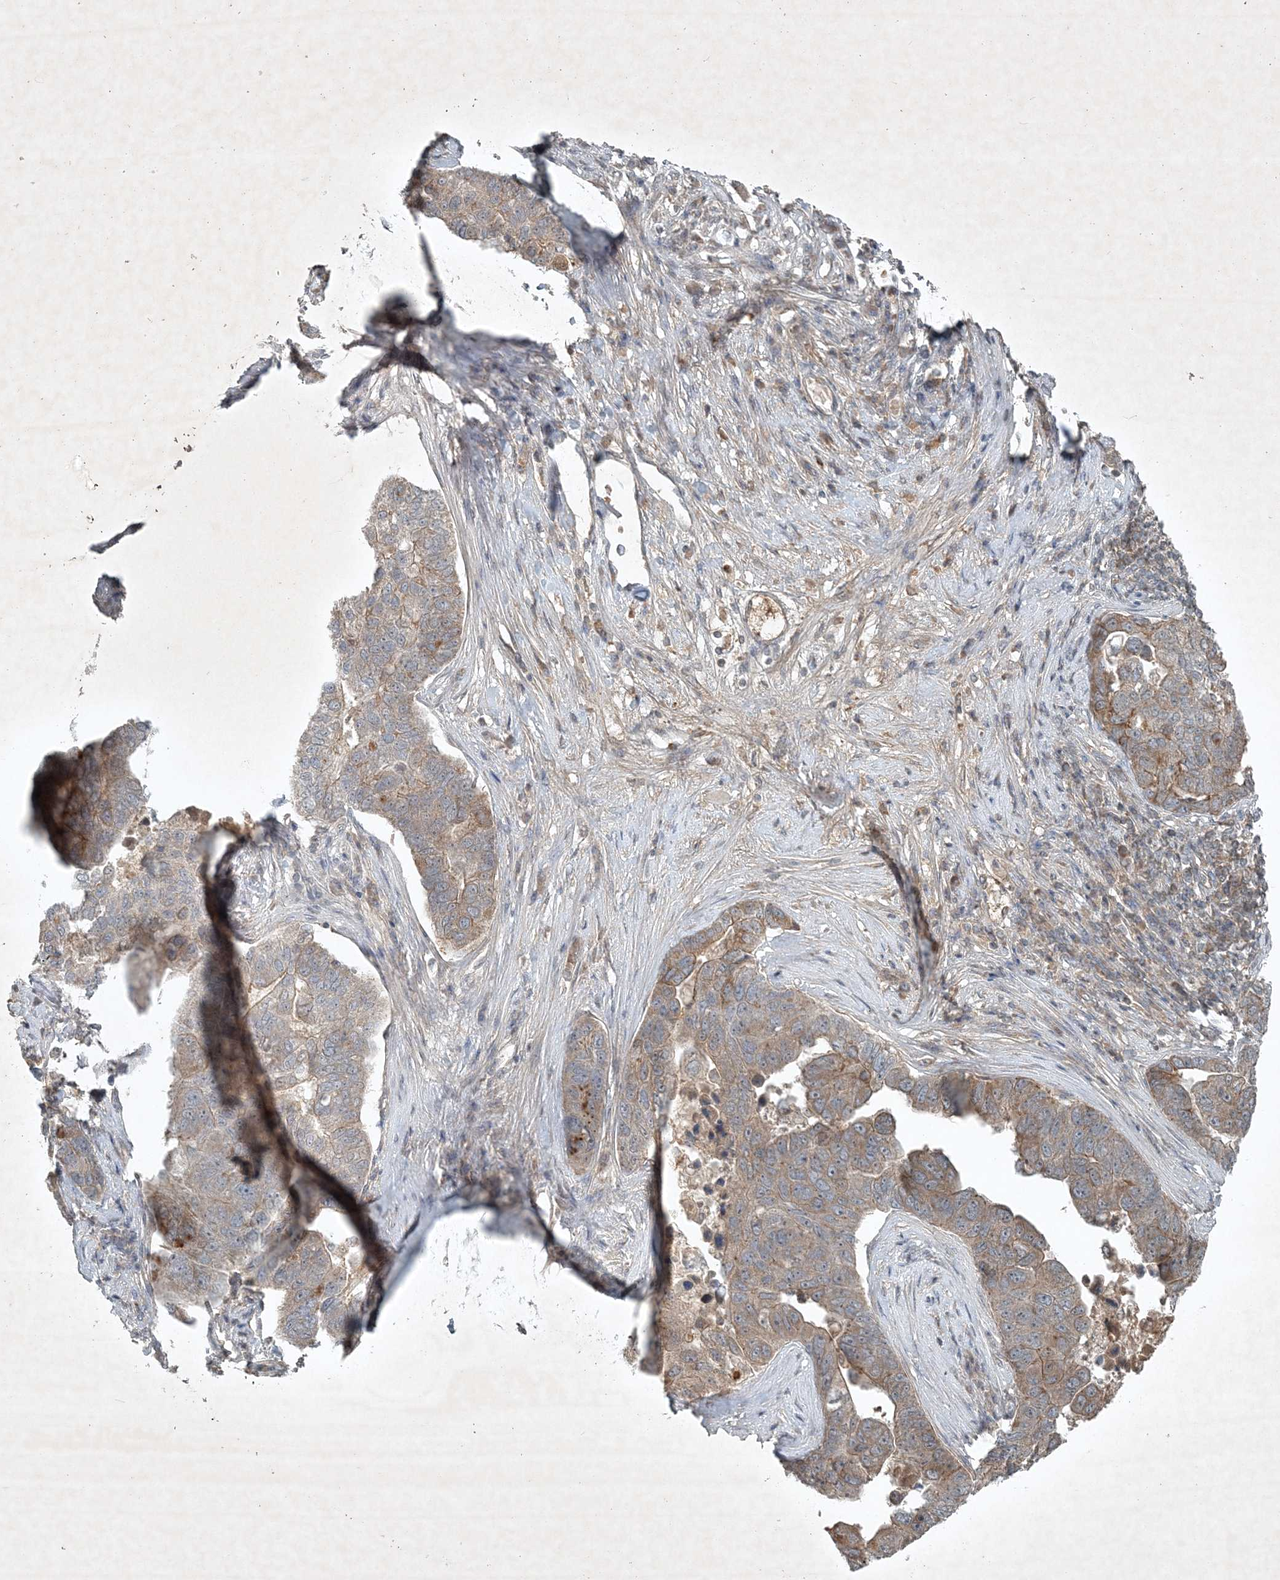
{"staining": {"intensity": "moderate", "quantity": "<25%", "location": "cytoplasmic/membranous"}, "tissue": "pancreatic cancer", "cell_type": "Tumor cells", "image_type": "cancer", "snomed": [{"axis": "morphology", "description": "Adenocarcinoma, NOS"}, {"axis": "topography", "description": "Pancreas"}], "caption": "A brown stain labels moderate cytoplasmic/membranous expression of a protein in human pancreatic cancer (adenocarcinoma) tumor cells.", "gene": "TNFAIP6", "patient": {"sex": "female", "age": 61}}